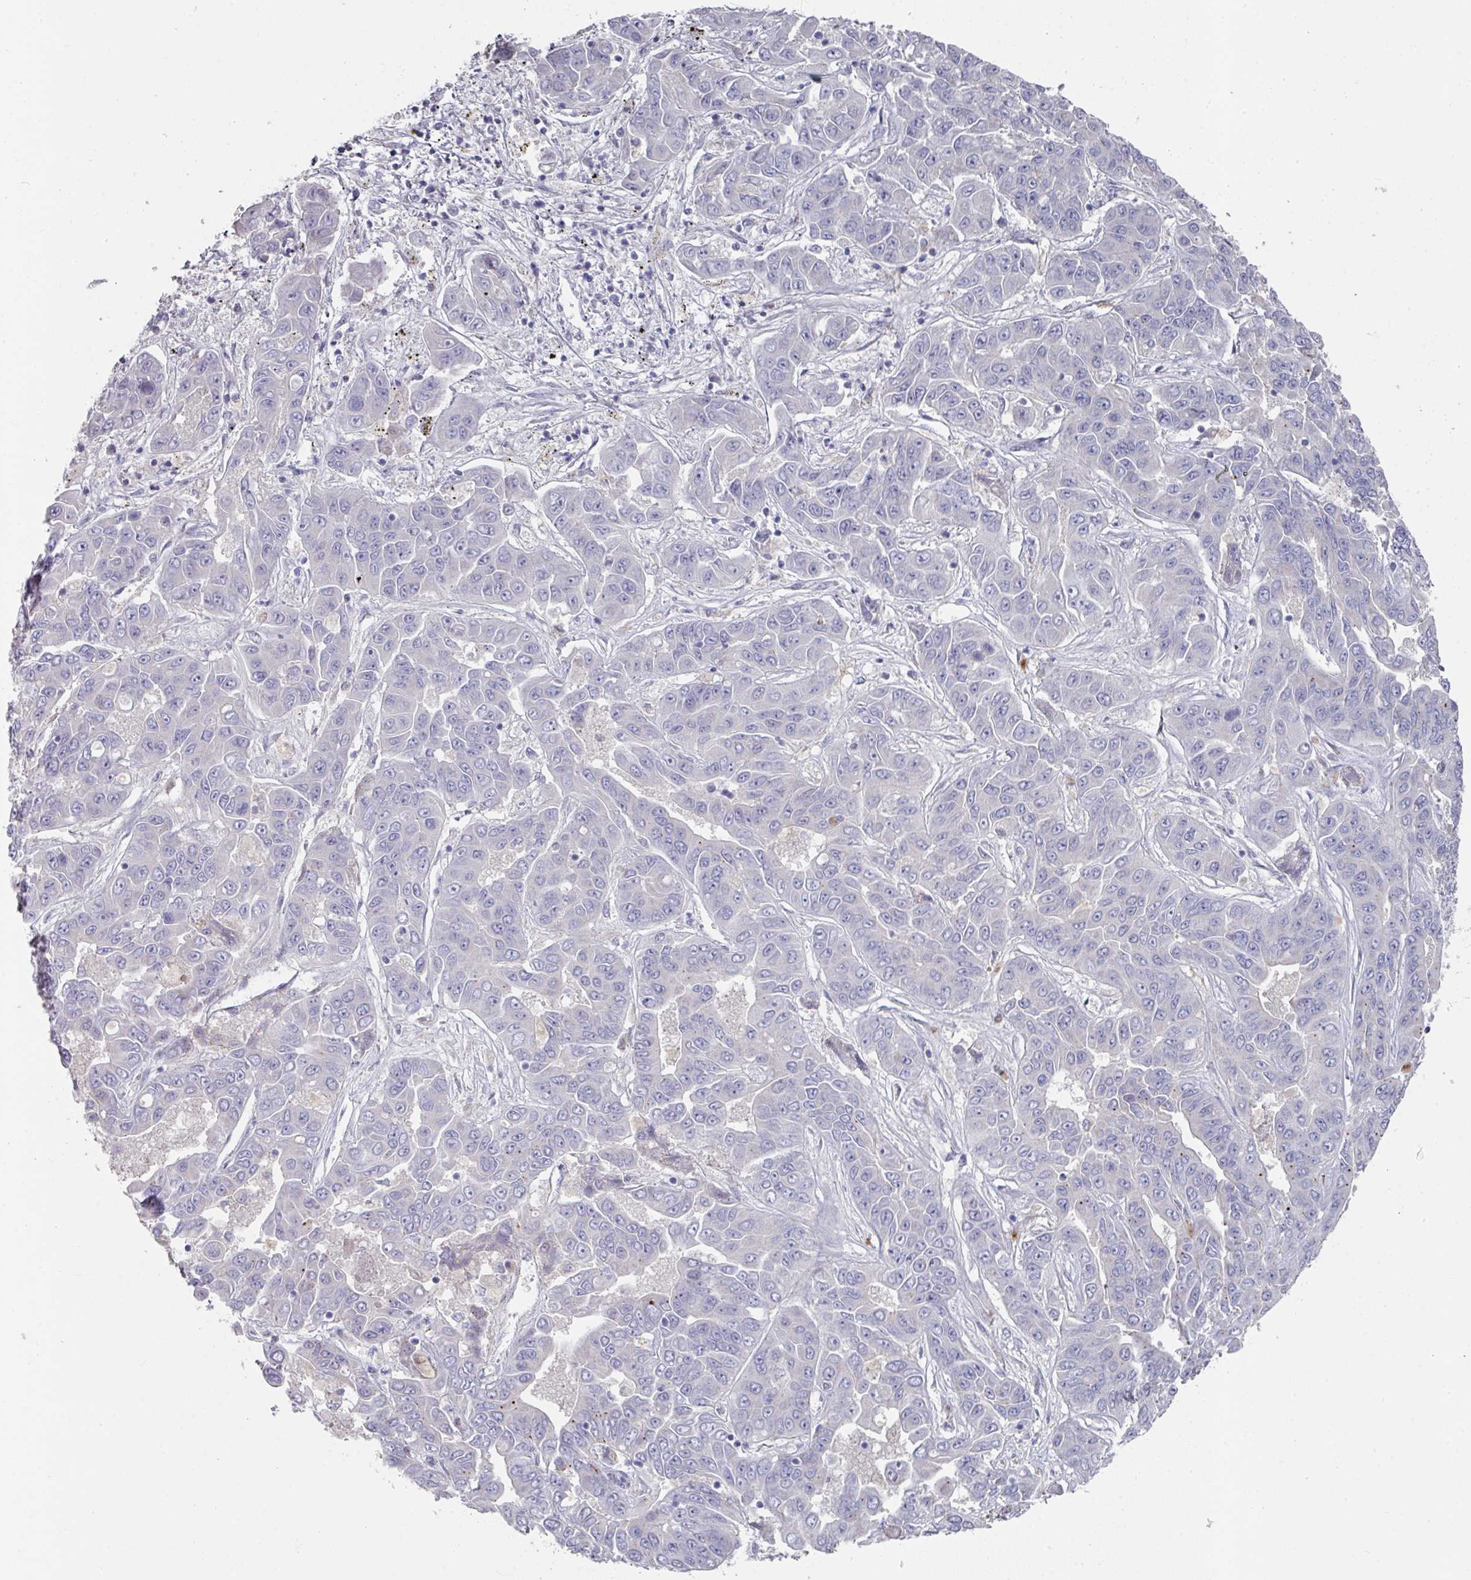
{"staining": {"intensity": "negative", "quantity": "none", "location": "none"}, "tissue": "liver cancer", "cell_type": "Tumor cells", "image_type": "cancer", "snomed": [{"axis": "morphology", "description": "Cholangiocarcinoma"}, {"axis": "topography", "description": "Liver"}], "caption": "Photomicrograph shows no significant protein expression in tumor cells of liver cholangiocarcinoma.", "gene": "NT5C1A", "patient": {"sex": "female", "age": 52}}